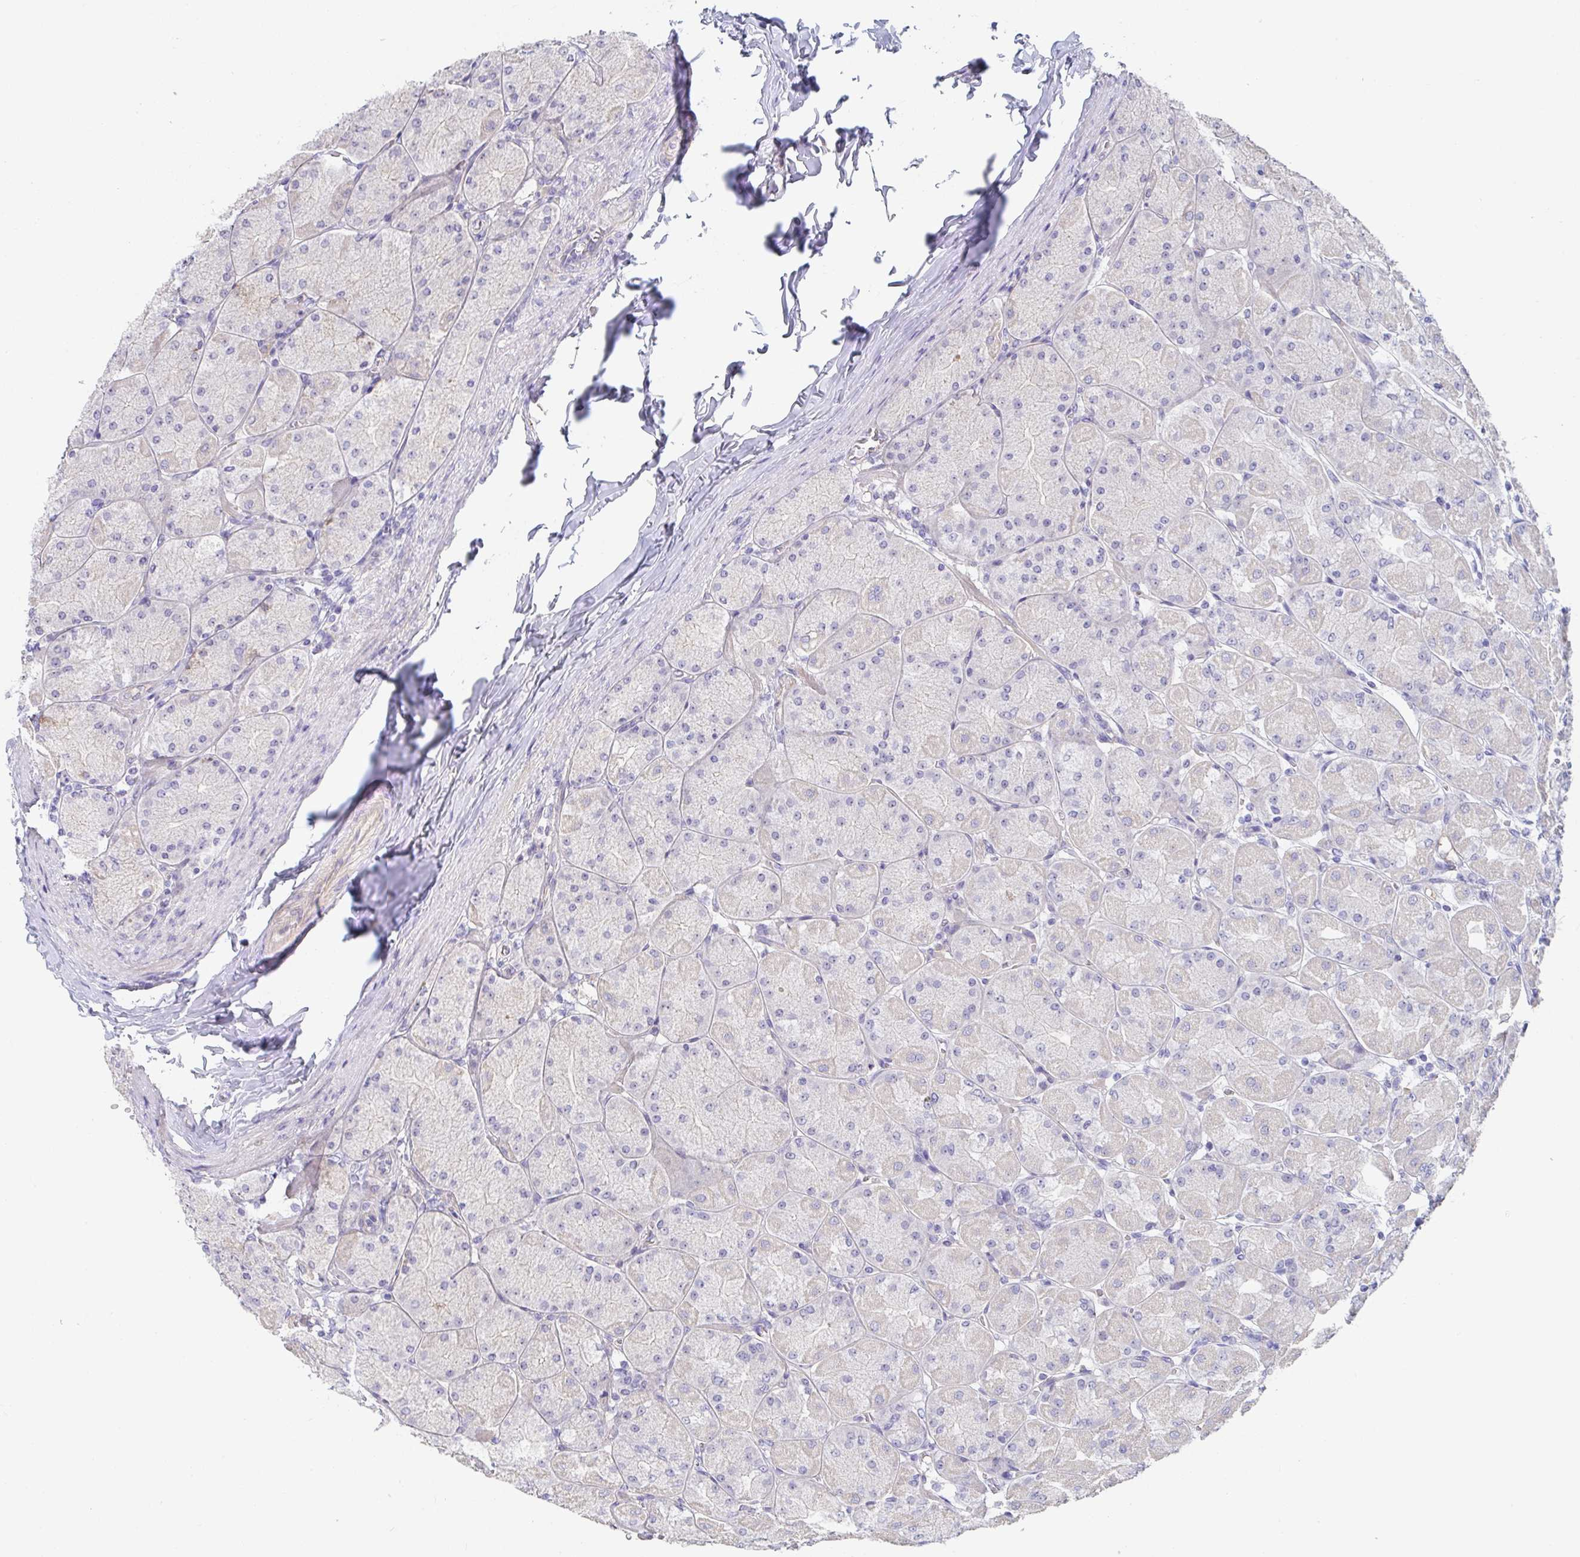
{"staining": {"intensity": "weak", "quantity": "<25%", "location": "cytoplasmic/membranous"}, "tissue": "stomach", "cell_type": "Glandular cells", "image_type": "normal", "snomed": [{"axis": "morphology", "description": "Normal tissue, NOS"}, {"axis": "topography", "description": "Stomach, upper"}], "caption": "There is no significant expression in glandular cells of stomach. (DAB immunohistochemistry (IHC) with hematoxylin counter stain).", "gene": "ANO5", "patient": {"sex": "female", "age": 56}}